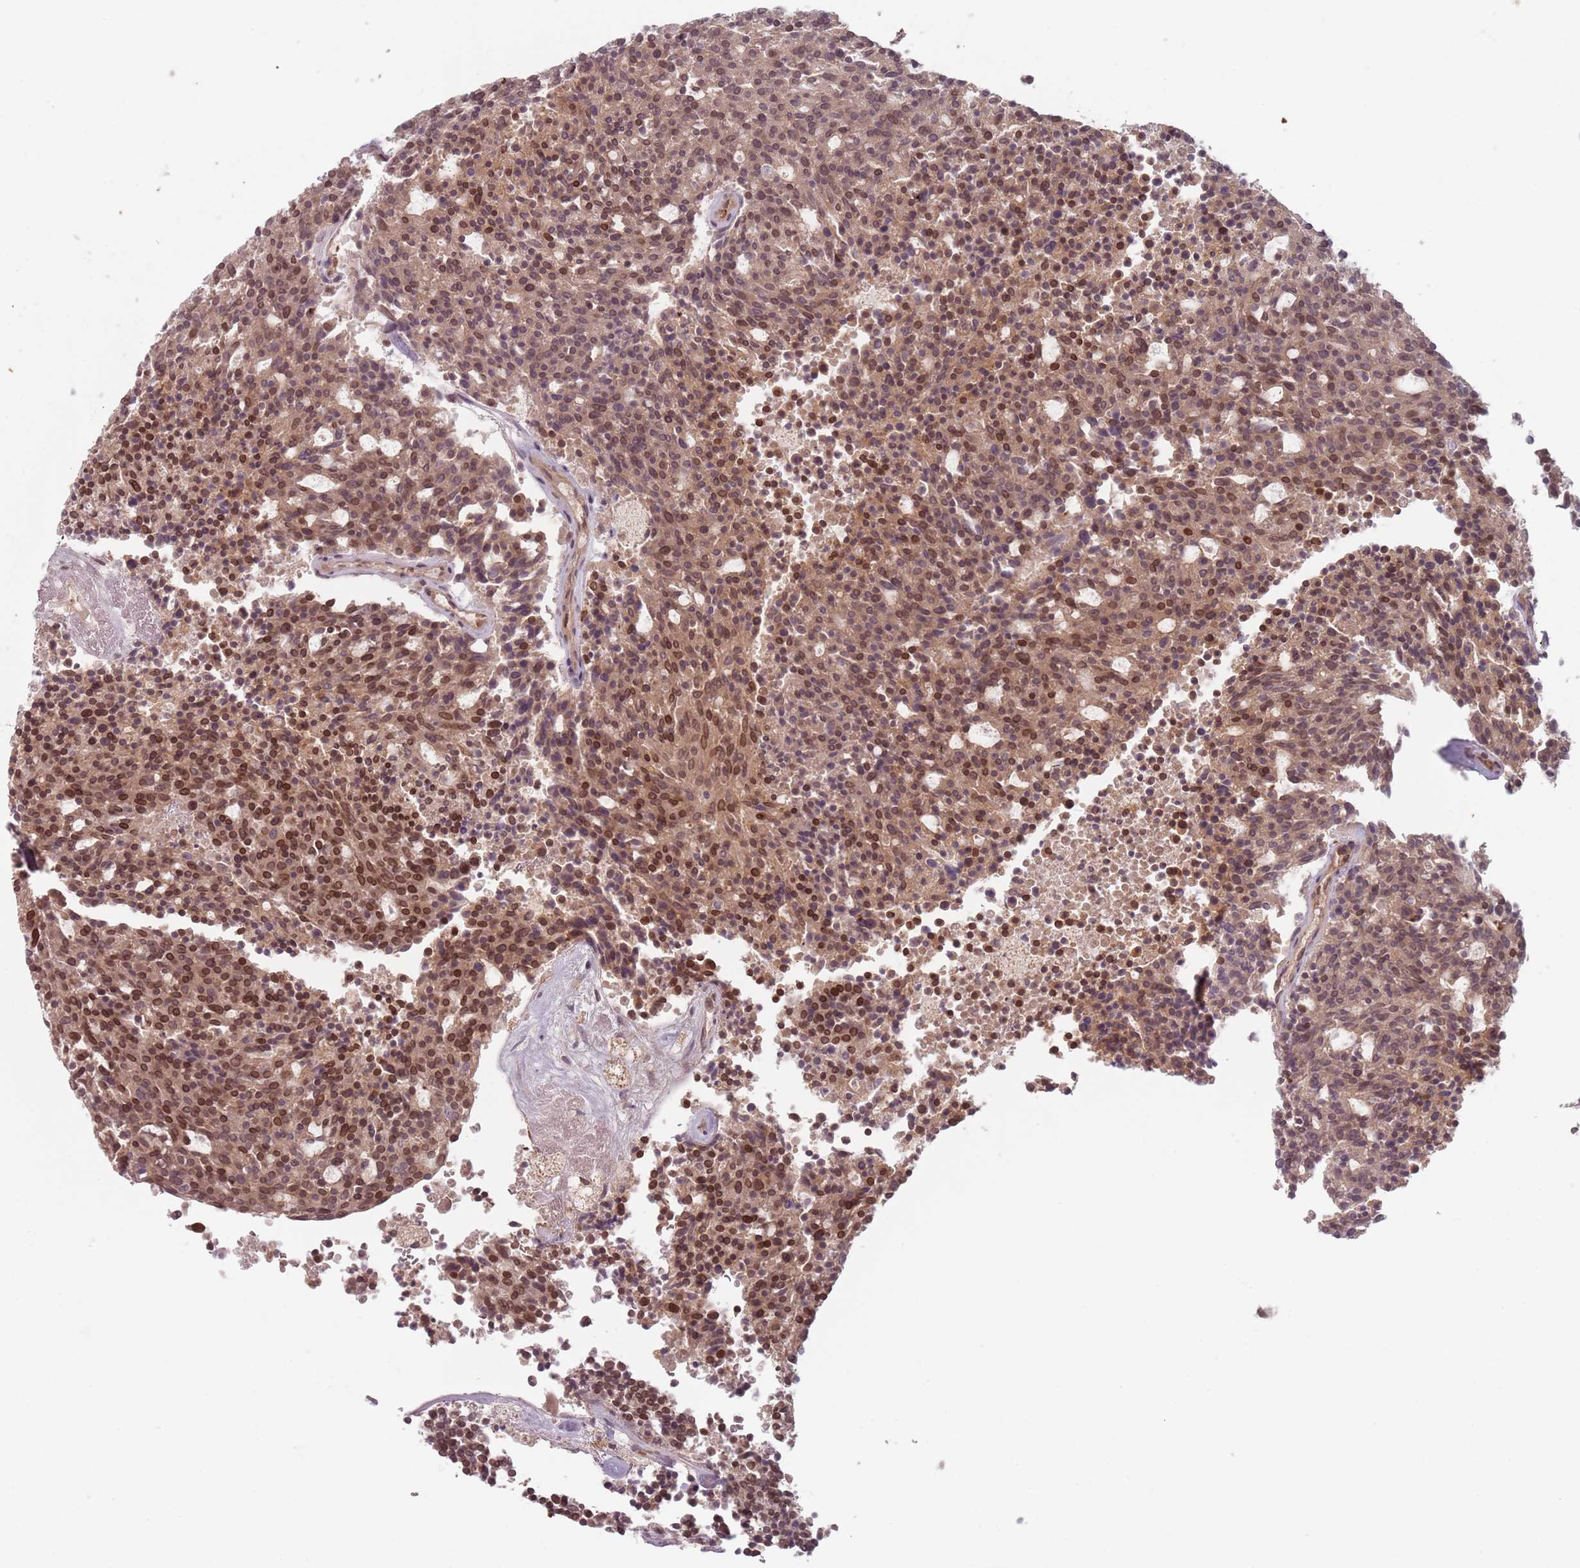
{"staining": {"intensity": "moderate", "quantity": "25%-75%", "location": "nuclear"}, "tissue": "carcinoid", "cell_type": "Tumor cells", "image_type": "cancer", "snomed": [{"axis": "morphology", "description": "Carcinoid, malignant, NOS"}, {"axis": "topography", "description": "Pancreas"}], "caption": "This is an image of immunohistochemistry (IHC) staining of carcinoid, which shows moderate expression in the nuclear of tumor cells.", "gene": "NUP50", "patient": {"sex": "female", "age": 54}}